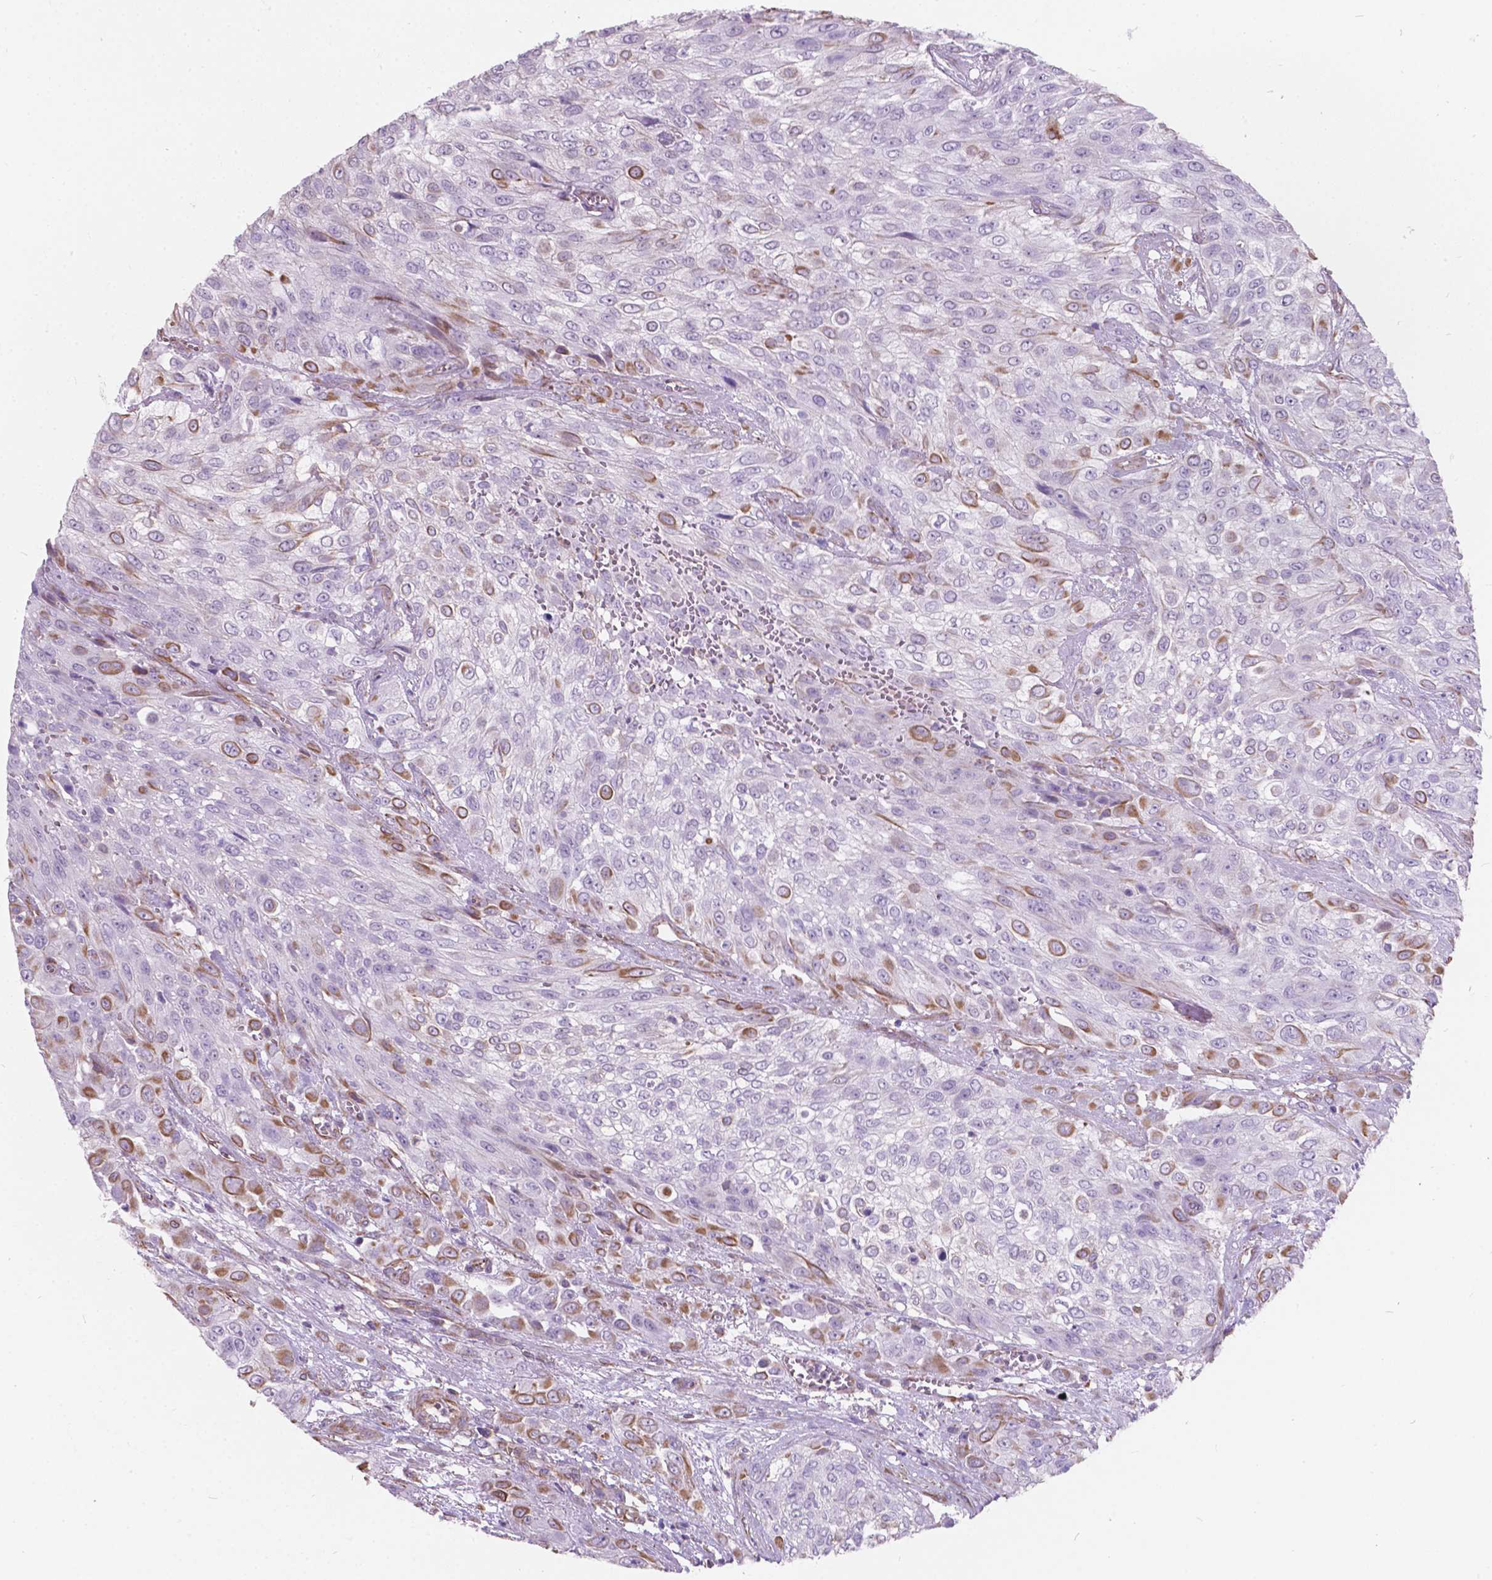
{"staining": {"intensity": "moderate", "quantity": "<25%", "location": "cytoplasmic/membranous"}, "tissue": "urothelial cancer", "cell_type": "Tumor cells", "image_type": "cancer", "snomed": [{"axis": "morphology", "description": "Urothelial carcinoma, High grade"}, {"axis": "topography", "description": "Urinary bladder"}], "caption": "Immunohistochemistry of urothelial carcinoma (high-grade) exhibits low levels of moderate cytoplasmic/membranous expression in approximately <25% of tumor cells.", "gene": "AMOT", "patient": {"sex": "male", "age": 57}}